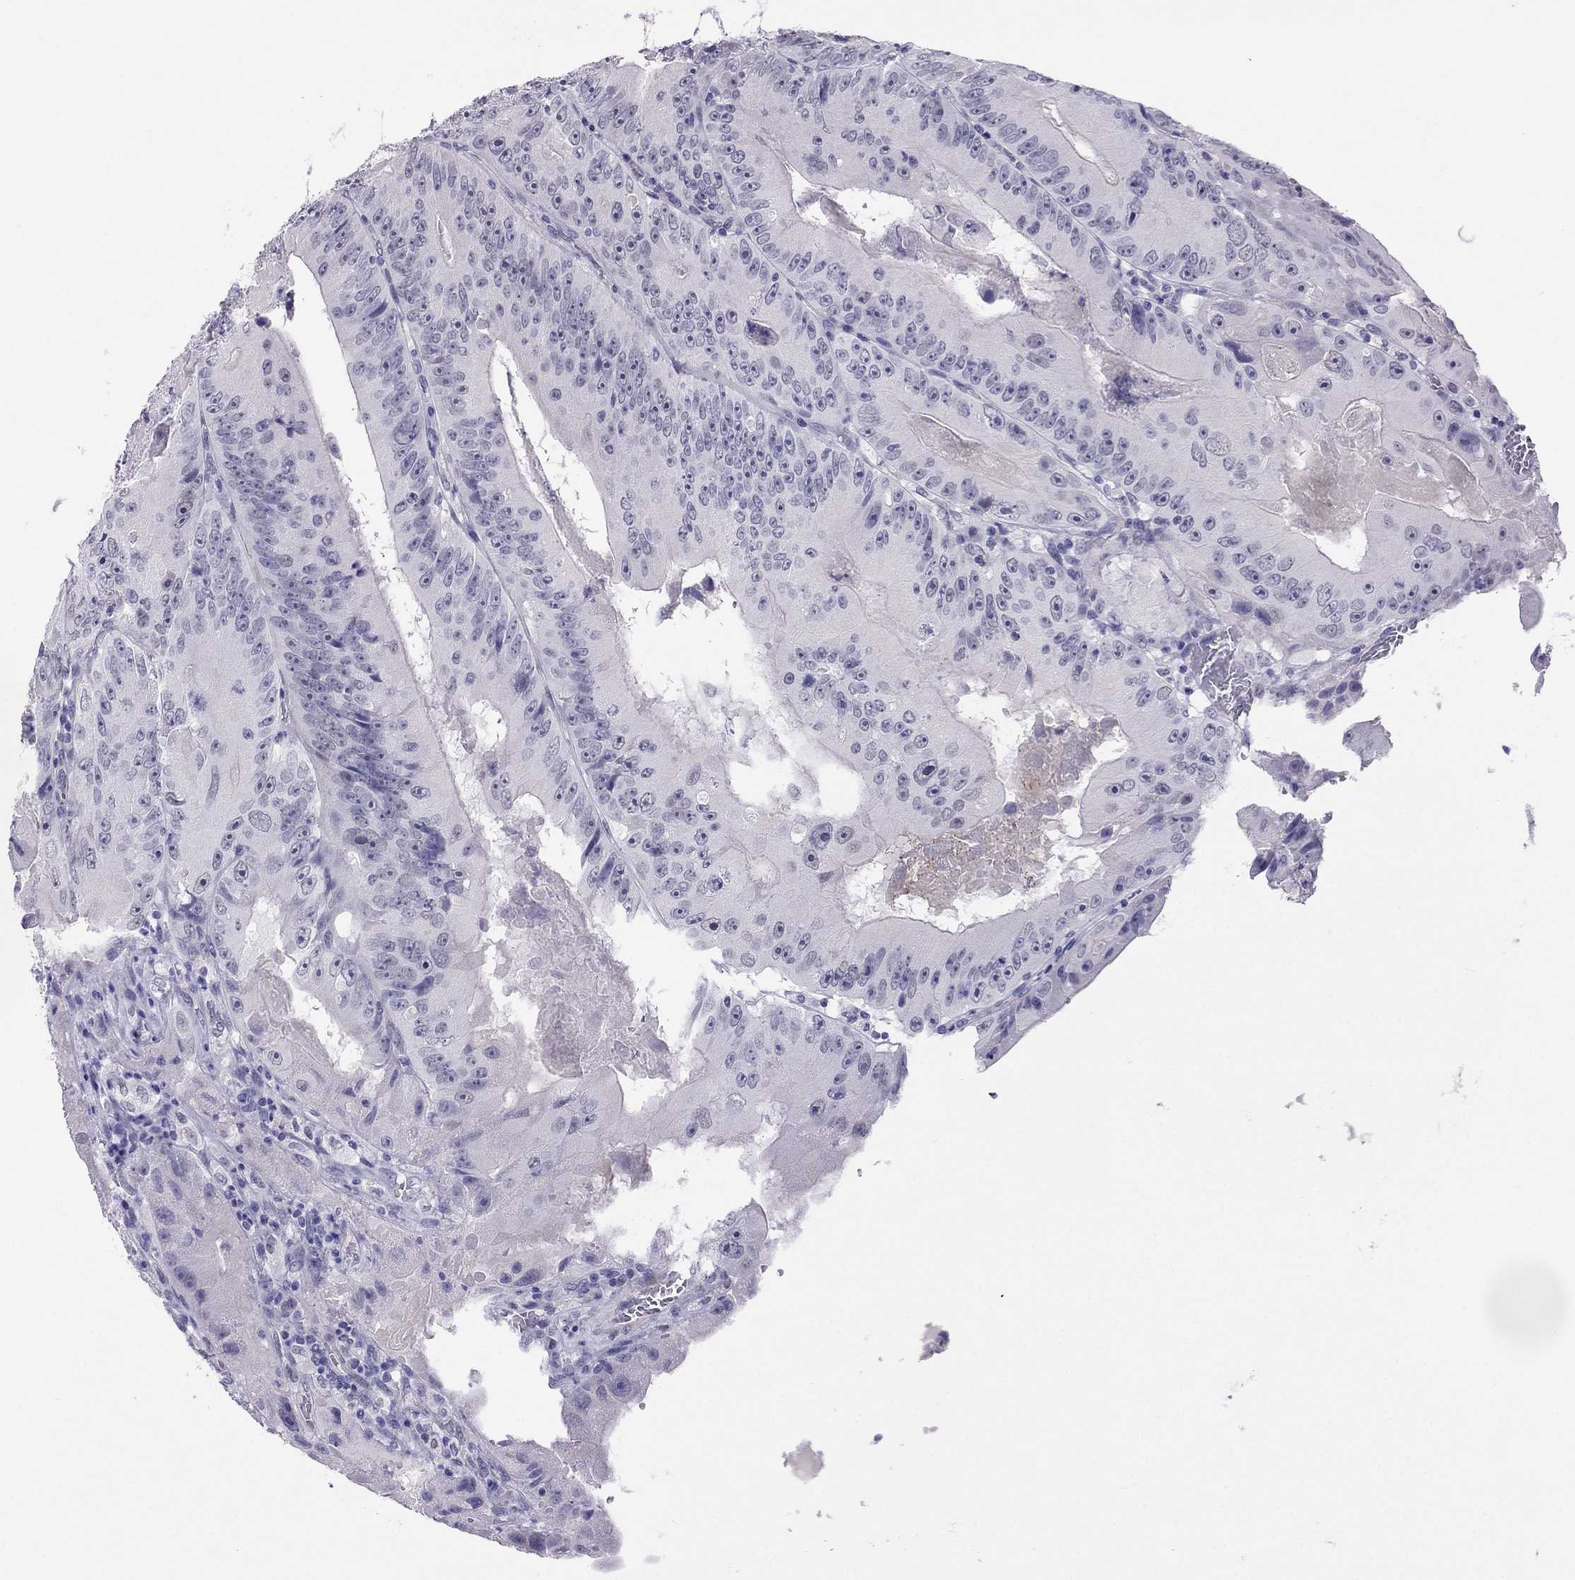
{"staining": {"intensity": "negative", "quantity": "none", "location": "none"}, "tissue": "colorectal cancer", "cell_type": "Tumor cells", "image_type": "cancer", "snomed": [{"axis": "morphology", "description": "Adenocarcinoma, NOS"}, {"axis": "topography", "description": "Colon"}], "caption": "Micrograph shows no significant protein positivity in tumor cells of colorectal cancer.", "gene": "CROCC2", "patient": {"sex": "female", "age": 86}}